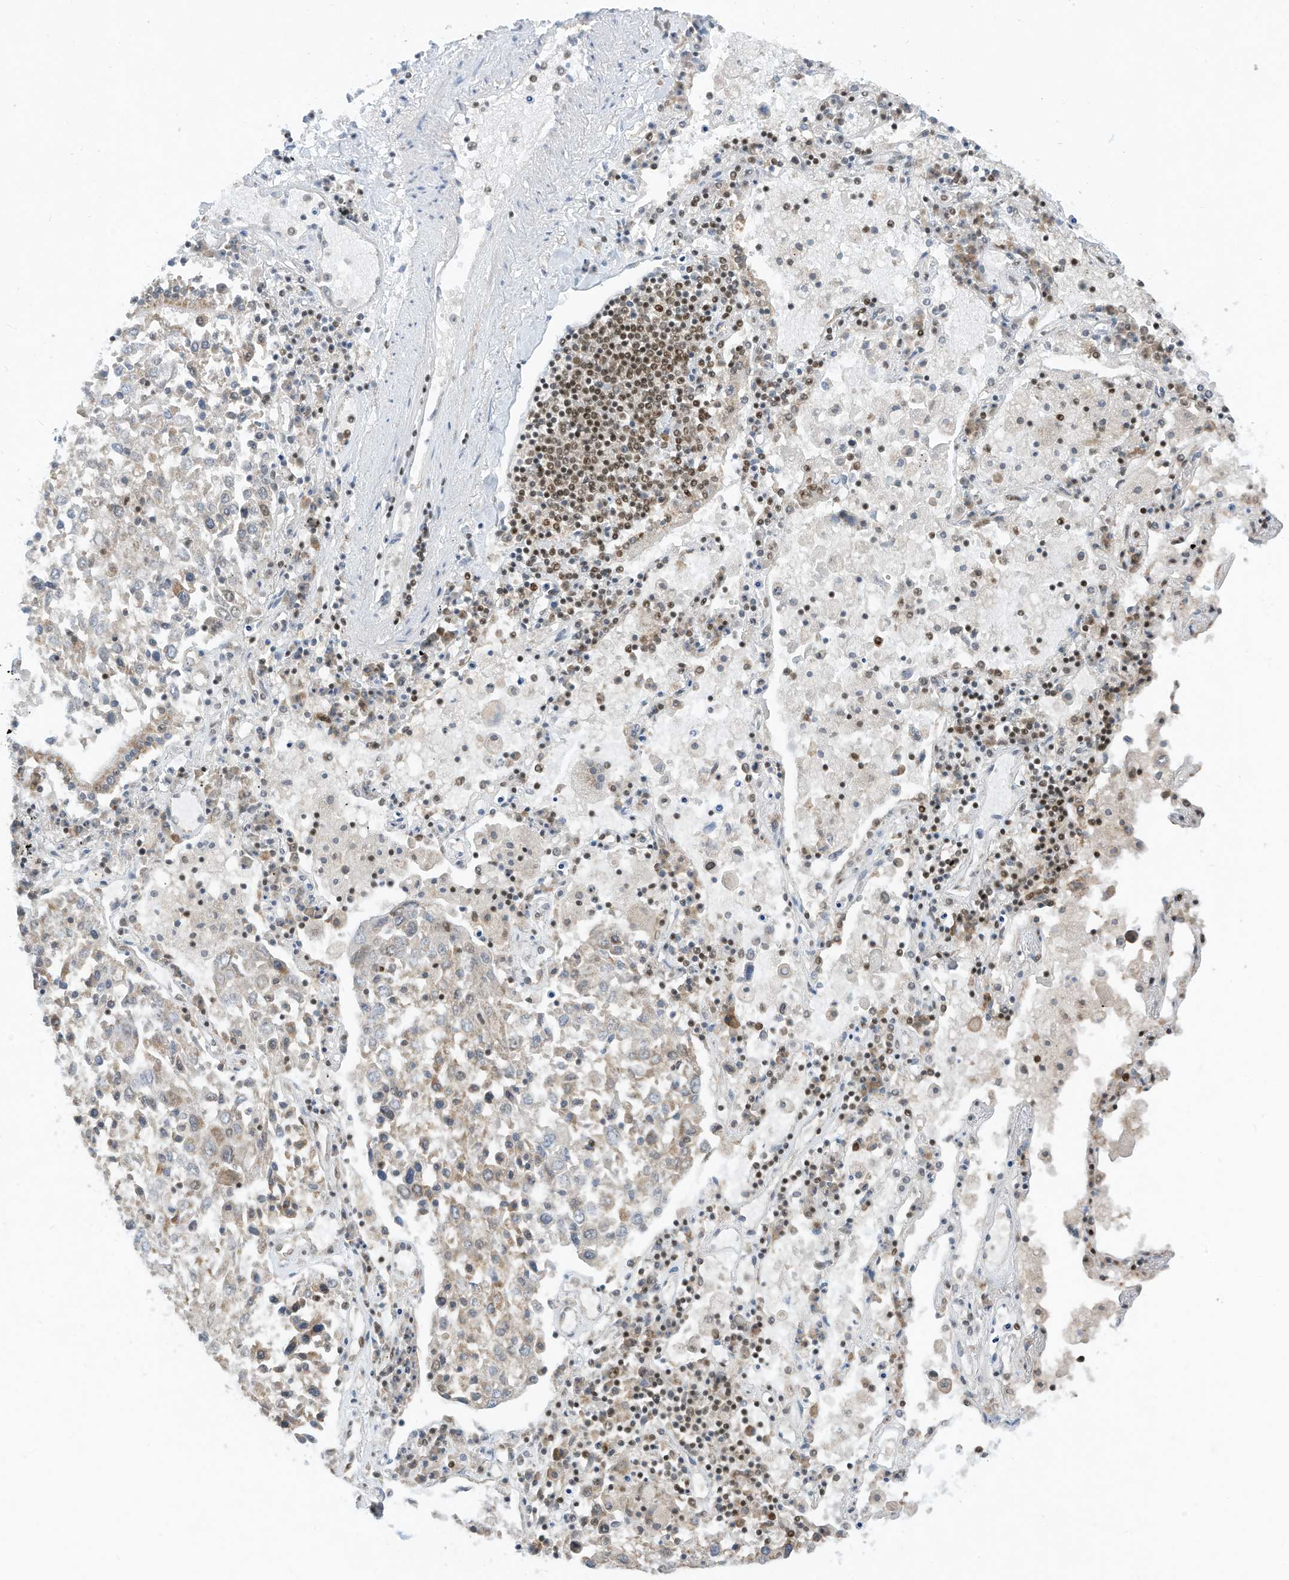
{"staining": {"intensity": "negative", "quantity": "none", "location": "none"}, "tissue": "lung cancer", "cell_type": "Tumor cells", "image_type": "cancer", "snomed": [{"axis": "morphology", "description": "Squamous cell carcinoma, NOS"}, {"axis": "topography", "description": "Lung"}], "caption": "High magnification brightfield microscopy of lung squamous cell carcinoma stained with DAB (3,3'-diaminobenzidine) (brown) and counterstained with hematoxylin (blue): tumor cells show no significant positivity.", "gene": "AURKAIP1", "patient": {"sex": "male", "age": 65}}